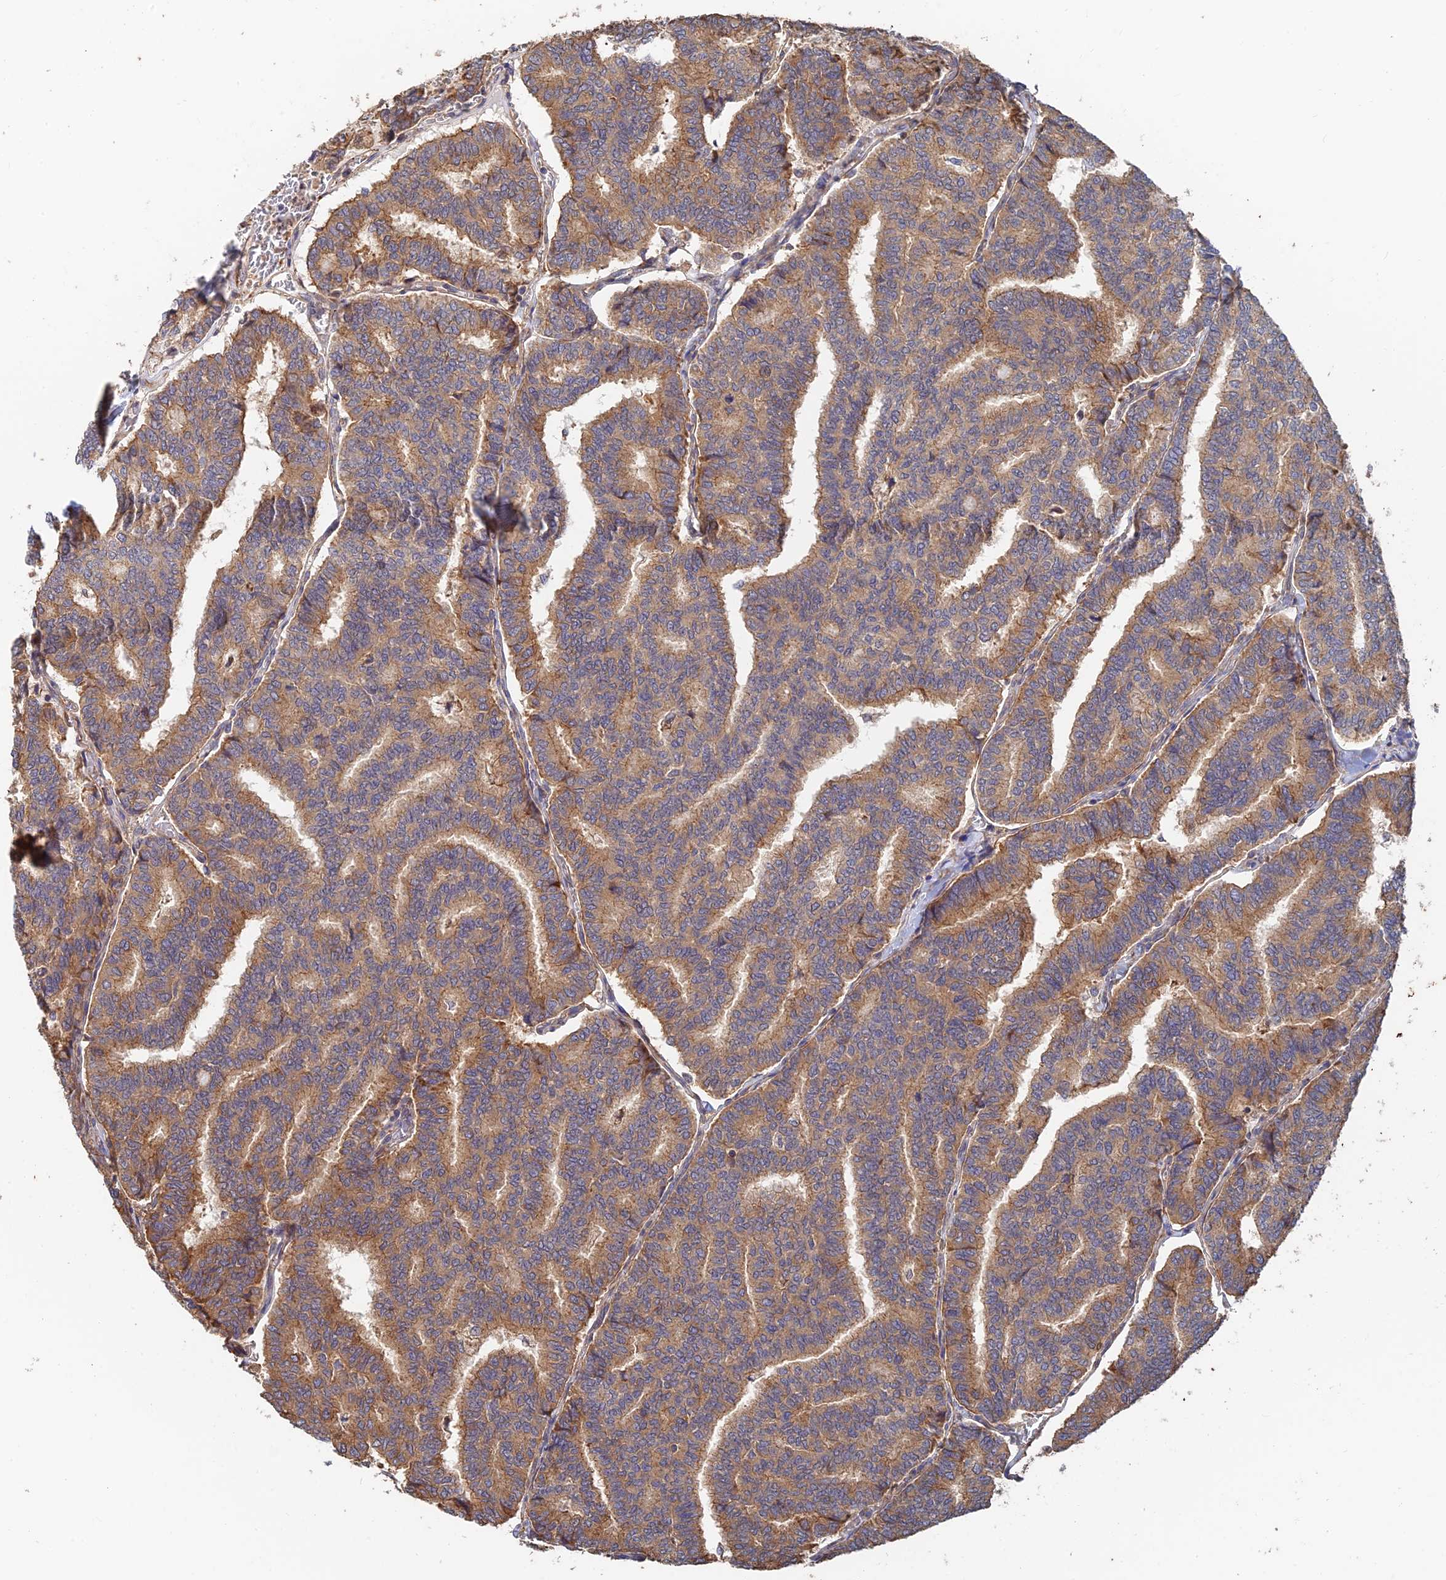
{"staining": {"intensity": "moderate", "quantity": ">75%", "location": "cytoplasmic/membranous"}, "tissue": "thyroid cancer", "cell_type": "Tumor cells", "image_type": "cancer", "snomed": [{"axis": "morphology", "description": "Papillary adenocarcinoma, NOS"}, {"axis": "topography", "description": "Thyroid gland"}], "caption": "Tumor cells exhibit medium levels of moderate cytoplasmic/membranous staining in approximately >75% of cells in thyroid cancer (papillary adenocarcinoma).", "gene": "WBP11", "patient": {"sex": "female", "age": 35}}